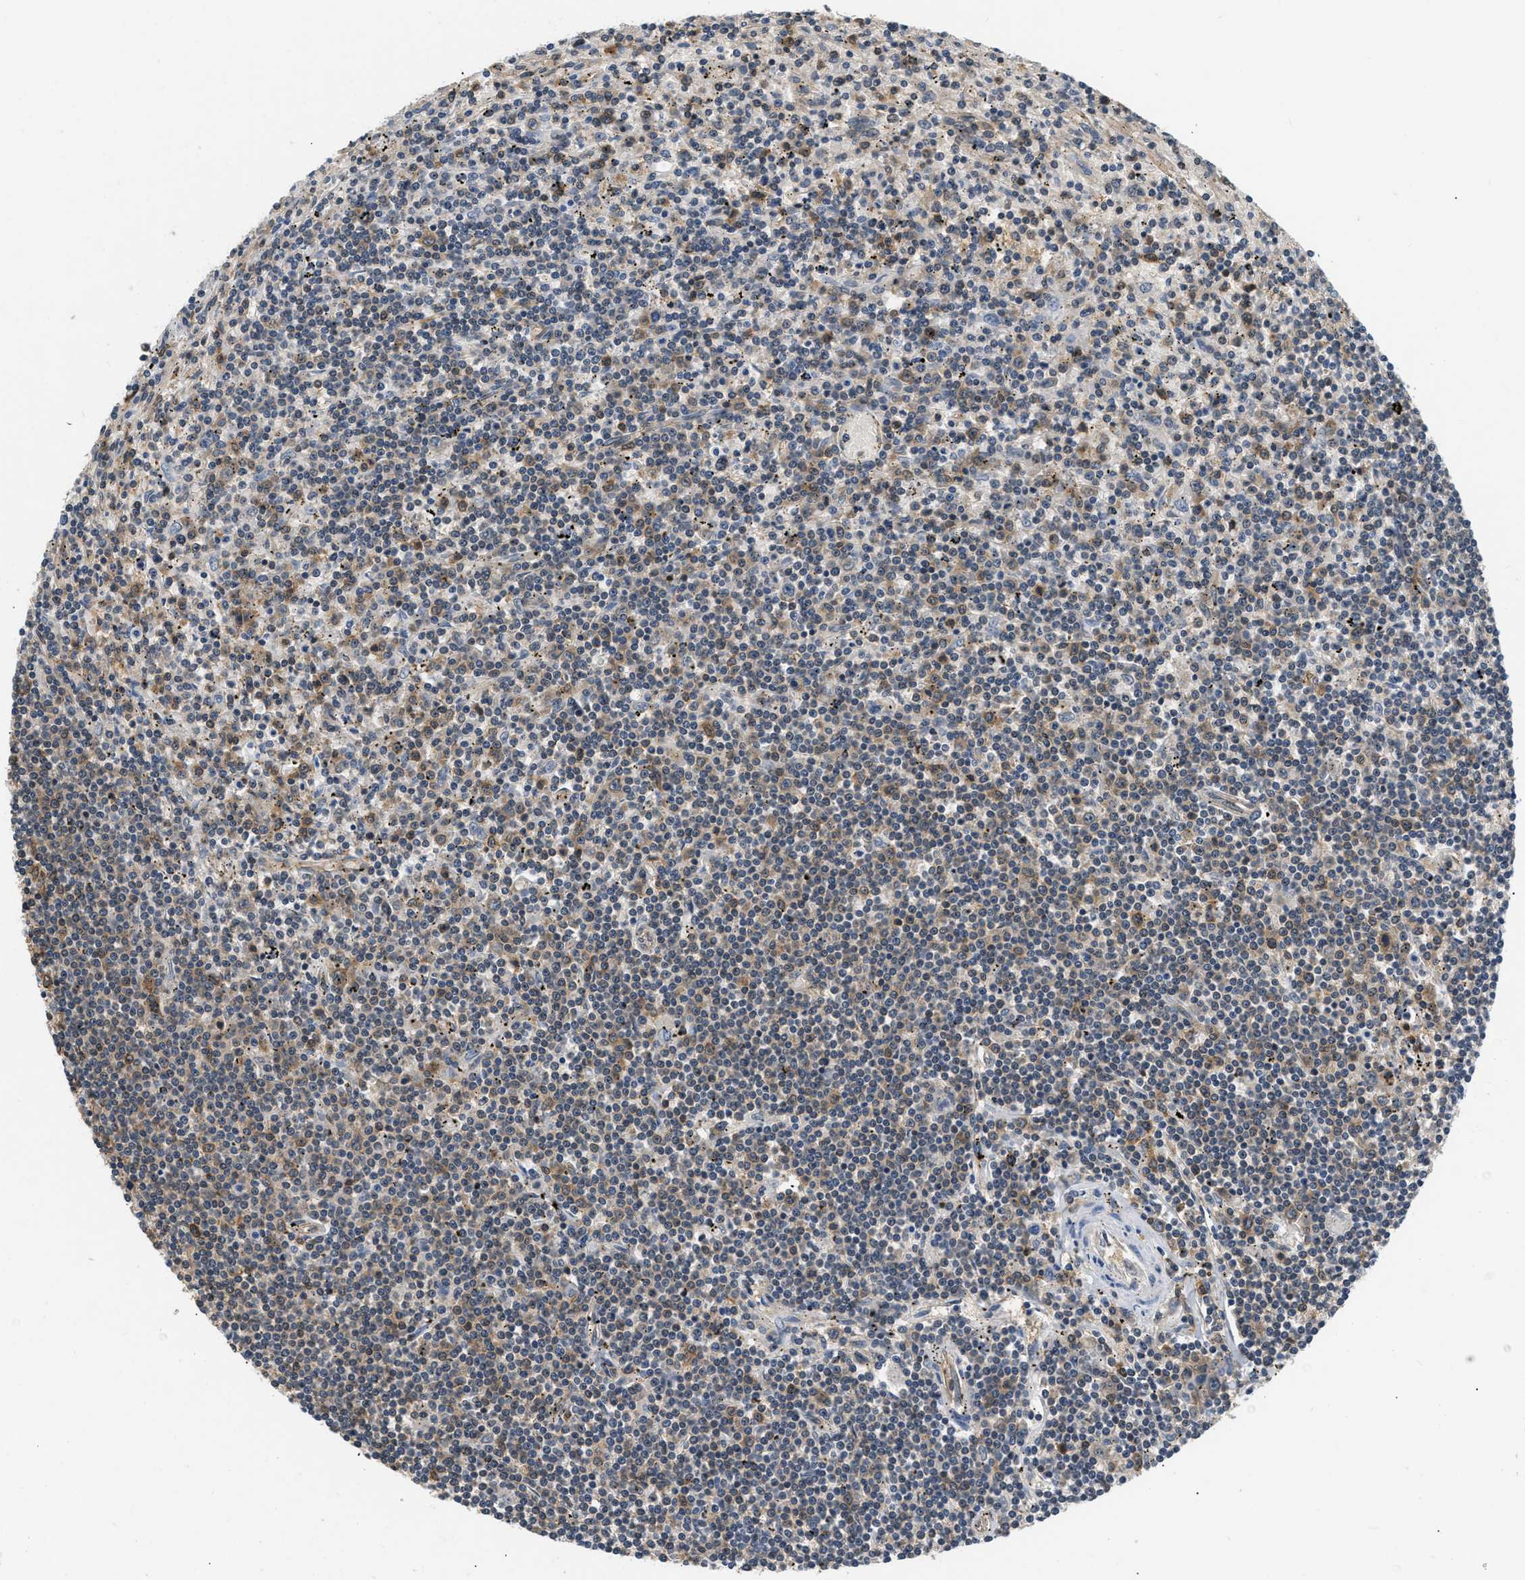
{"staining": {"intensity": "weak", "quantity": "<25%", "location": "cytoplasmic/membranous"}, "tissue": "lymphoma", "cell_type": "Tumor cells", "image_type": "cancer", "snomed": [{"axis": "morphology", "description": "Malignant lymphoma, non-Hodgkin's type, Low grade"}, {"axis": "topography", "description": "Spleen"}], "caption": "A photomicrograph of malignant lymphoma, non-Hodgkin's type (low-grade) stained for a protein shows no brown staining in tumor cells.", "gene": "EIF4EBP2", "patient": {"sex": "male", "age": 76}}